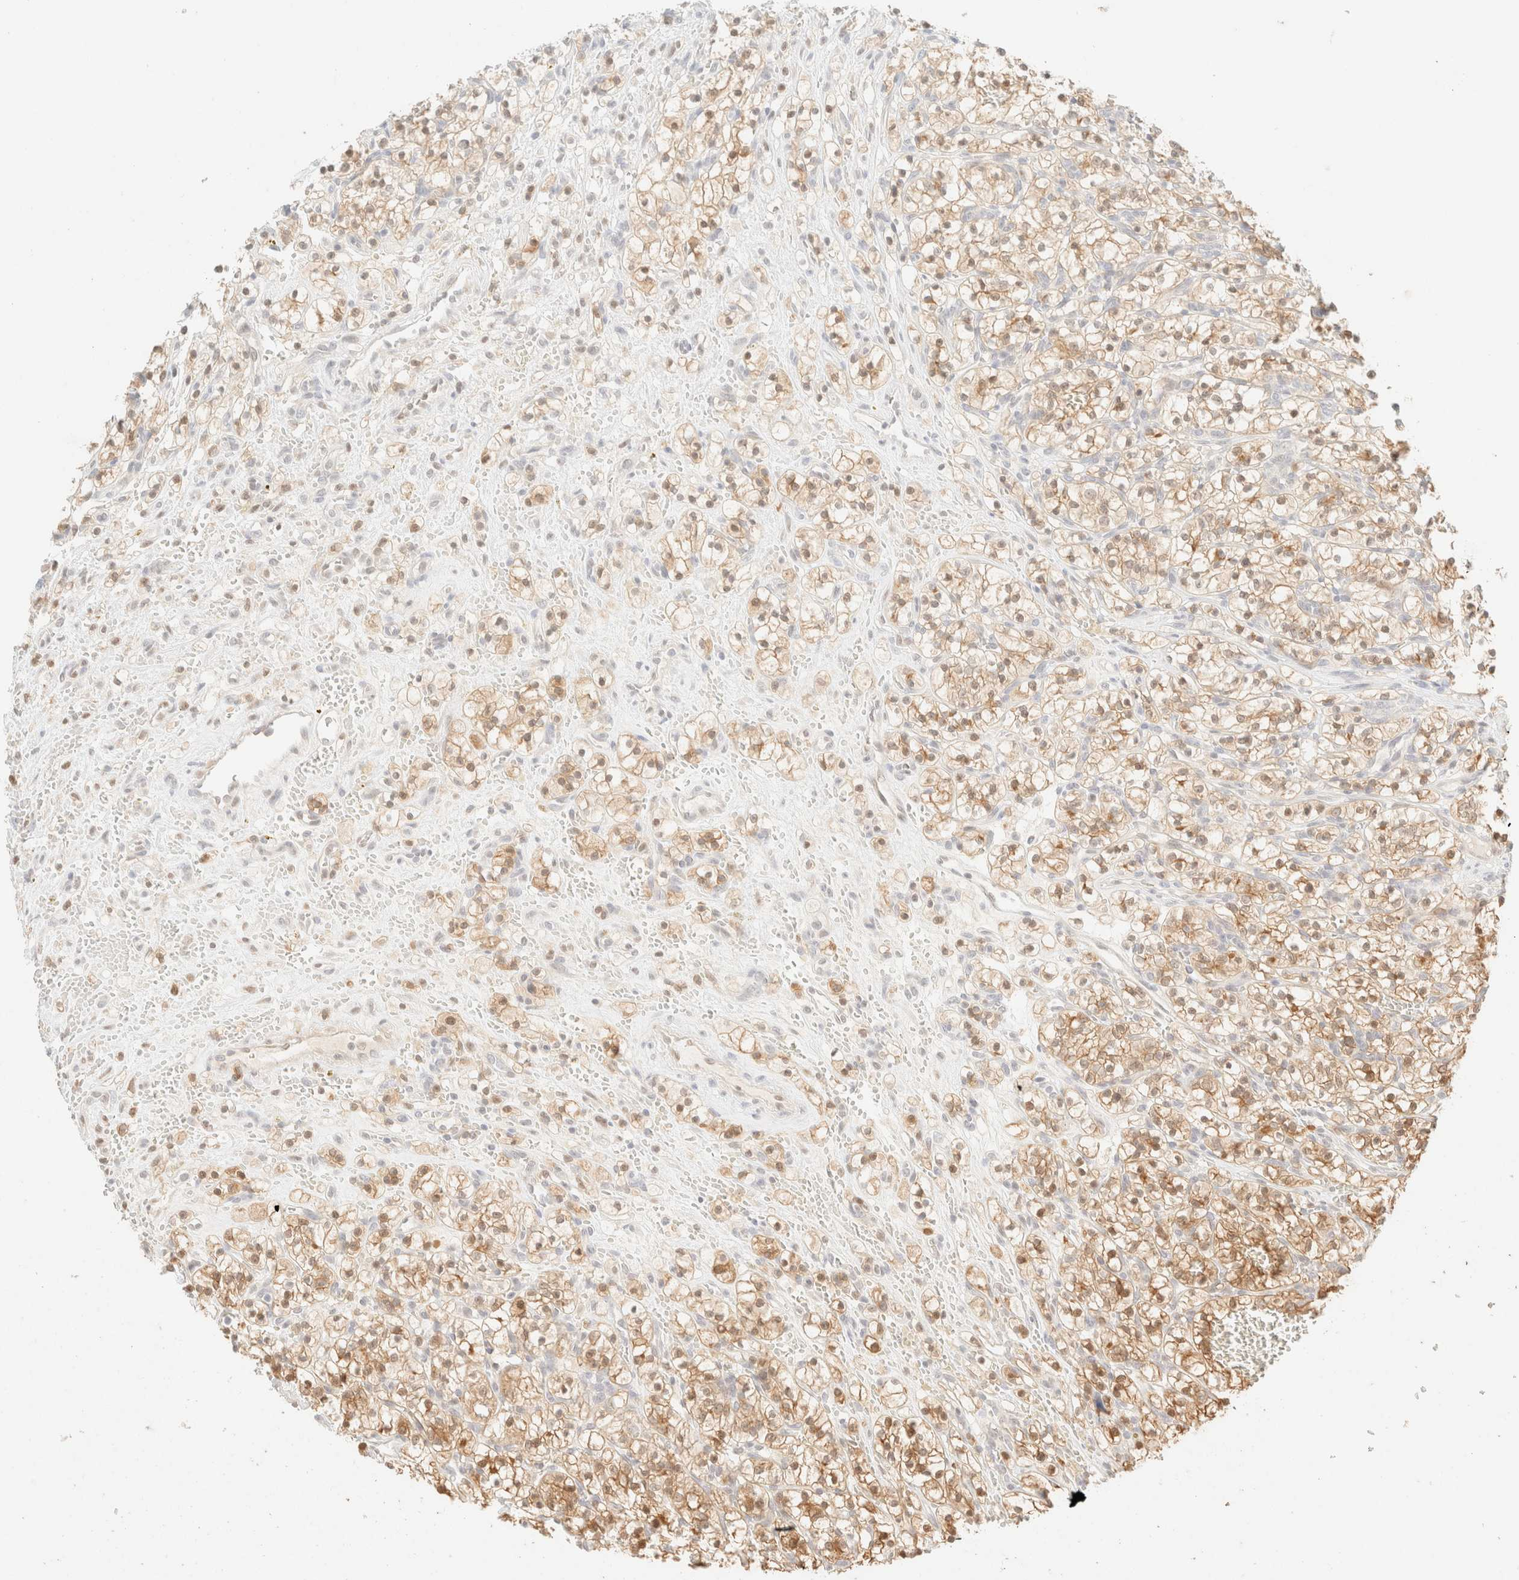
{"staining": {"intensity": "moderate", "quantity": ">75%", "location": "cytoplasmic/membranous"}, "tissue": "renal cancer", "cell_type": "Tumor cells", "image_type": "cancer", "snomed": [{"axis": "morphology", "description": "Adenocarcinoma, NOS"}, {"axis": "topography", "description": "Kidney"}], "caption": "Moderate cytoplasmic/membranous expression is present in approximately >75% of tumor cells in renal cancer.", "gene": "TSR1", "patient": {"sex": "female", "age": 57}}